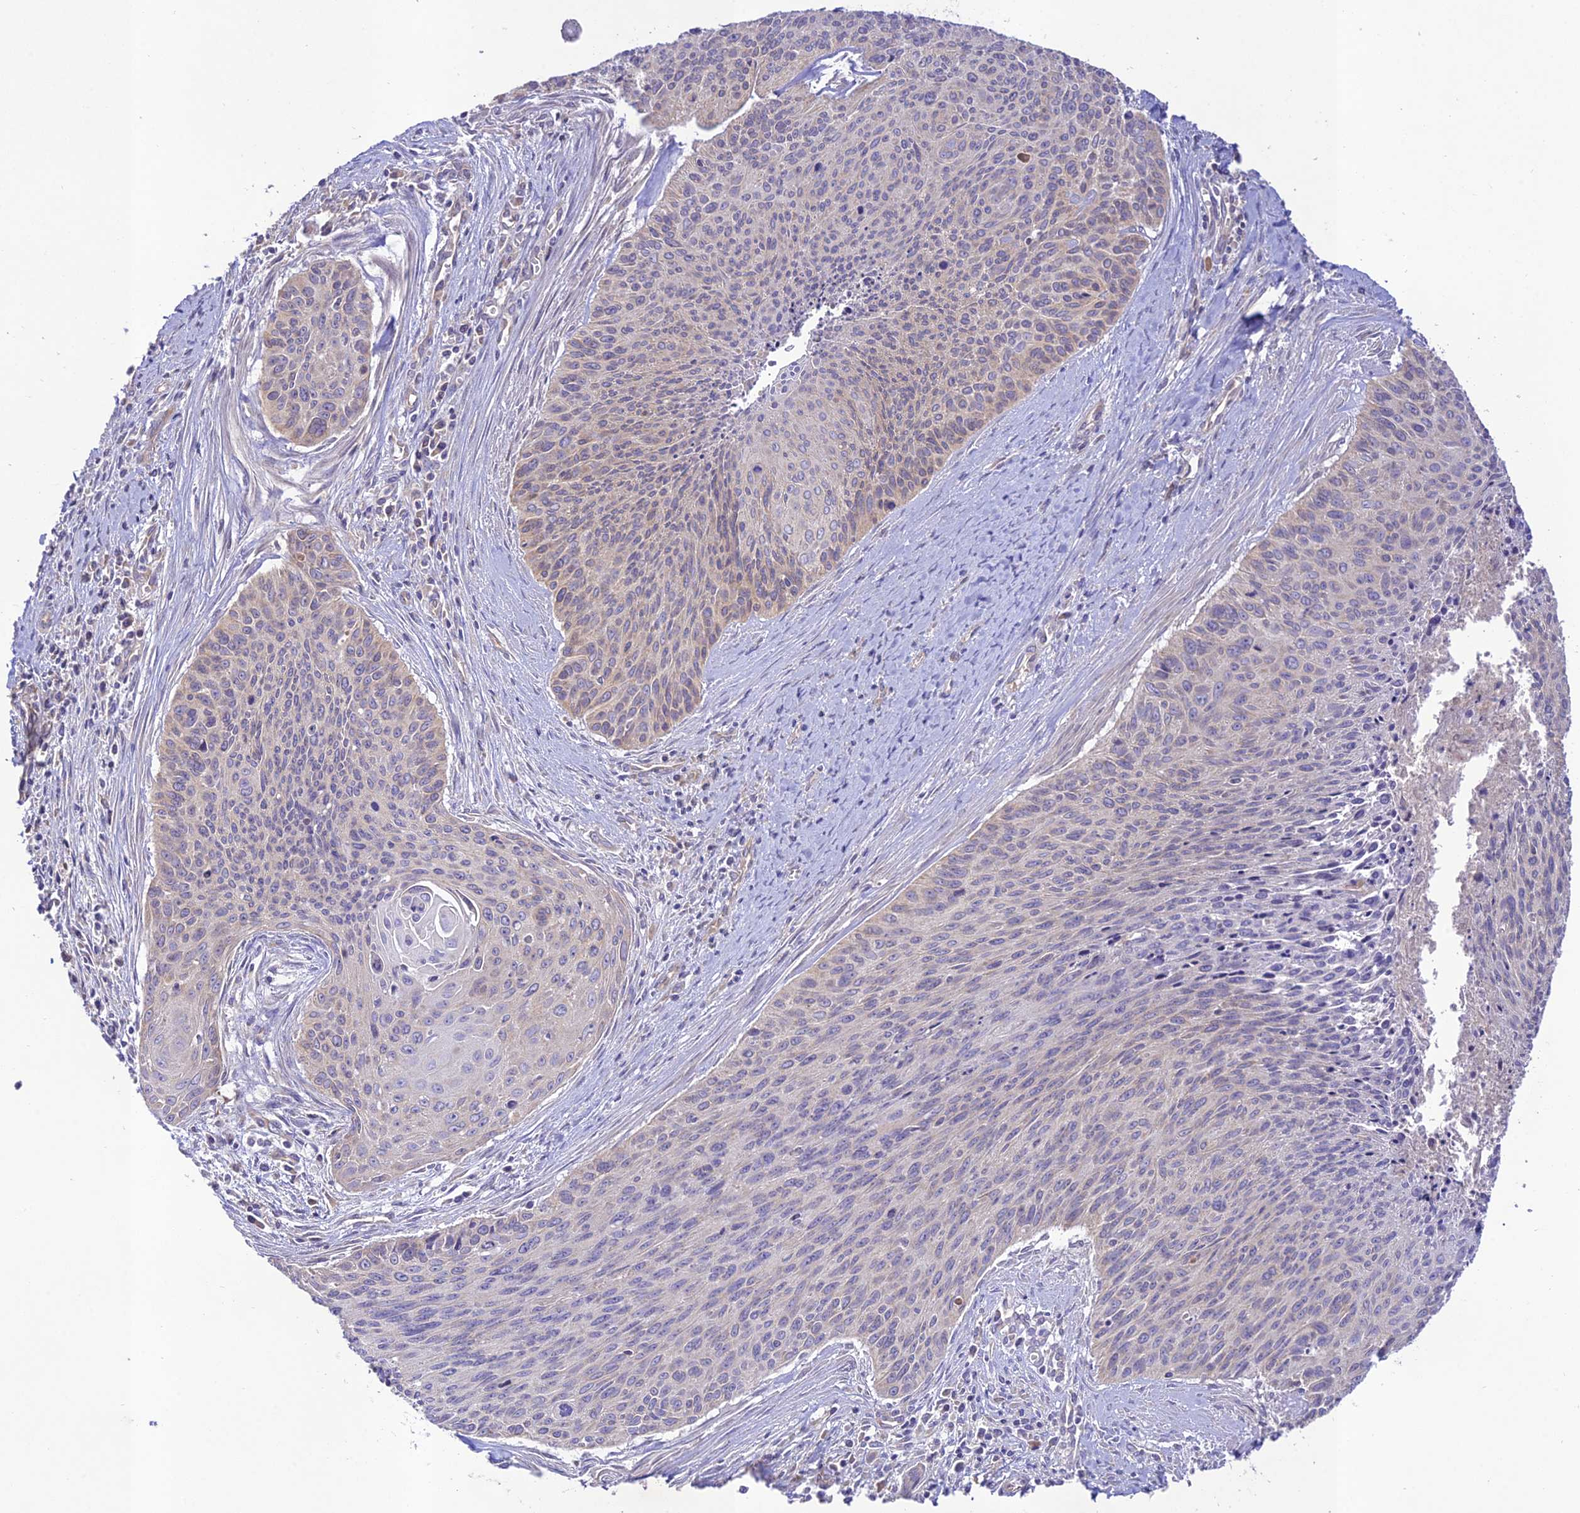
{"staining": {"intensity": "weak", "quantity": "<25%", "location": "cytoplasmic/membranous"}, "tissue": "cervical cancer", "cell_type": "Tumor cells", "image_type": "cancer", "snomed": [{"axis": "morphology", "description": "Squamous cell carcinoma, NOS"}, {"axis": "topography", "description": "Cervix"}], "caption": "Tumor cells show no significant protein positivity in cervical squamous cell carcinoma. (Immunohistochemistry, brightfield microscopy, high magnification).", "gene": "TMEM259", "patient": {"sex": "female", "age": 55}}